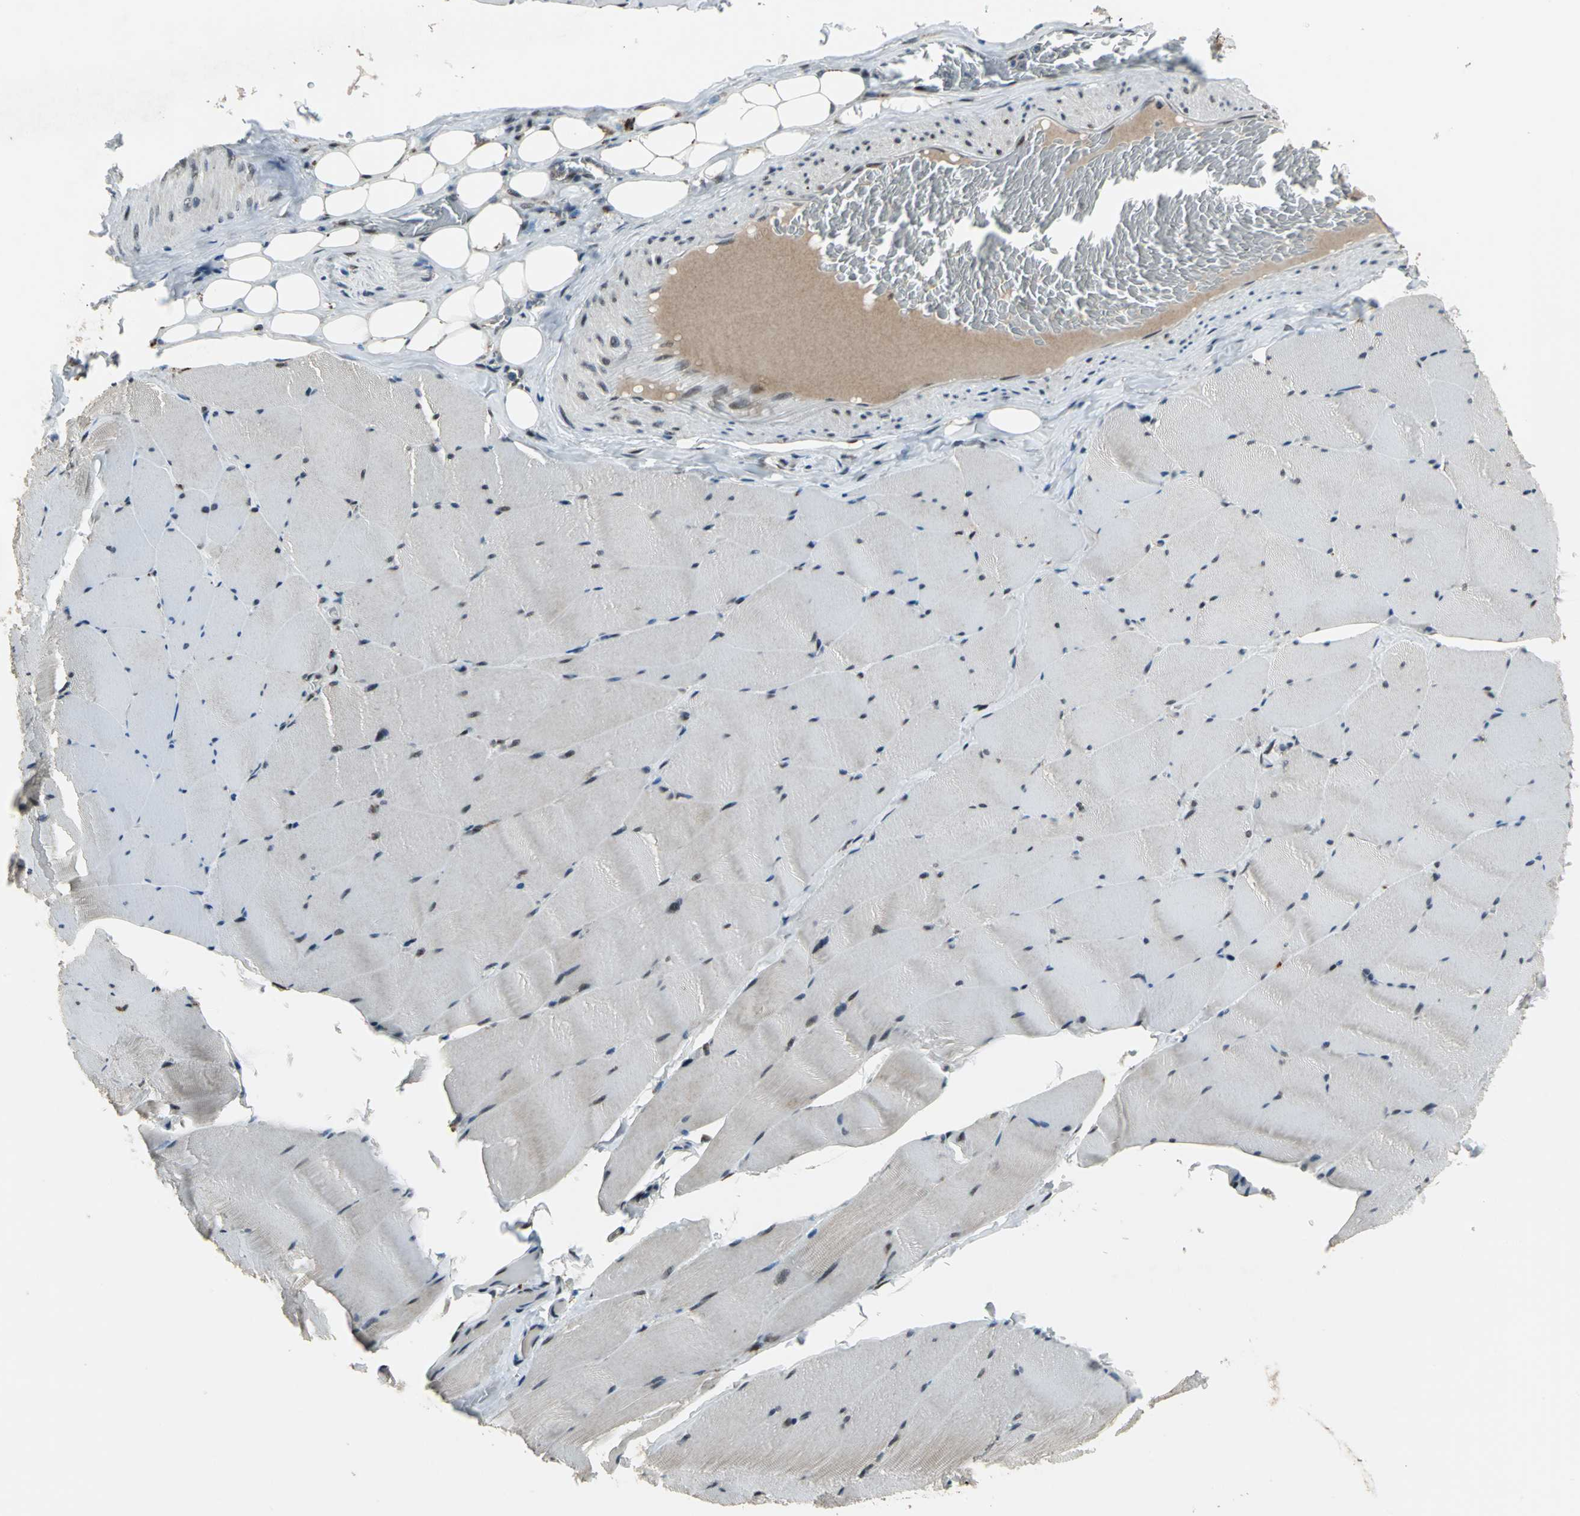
{"staining": {"intensity": "moderate", "quantity": ">75%", "location": "nuclear"}, "tissue": "skeletal muscle", "cell_type": "Myocytes", "image_type": "normal", "snomed": [{"axis": "morphology", "description": "Normal tissue, NOS"}, {"axis": "topography", "description": "Skeletal muscle"}], "caption": "This photomicrograph demonstrates benign skeletal muscle stained with immunohistochemistry (IHC) to label a protein in brown. The nuclear of myocytes show moderate positivity for the protein. Nuclei are counter-stained blue.", "gene": "ELF2", "patient": {"sex": "male", "age": 62}}